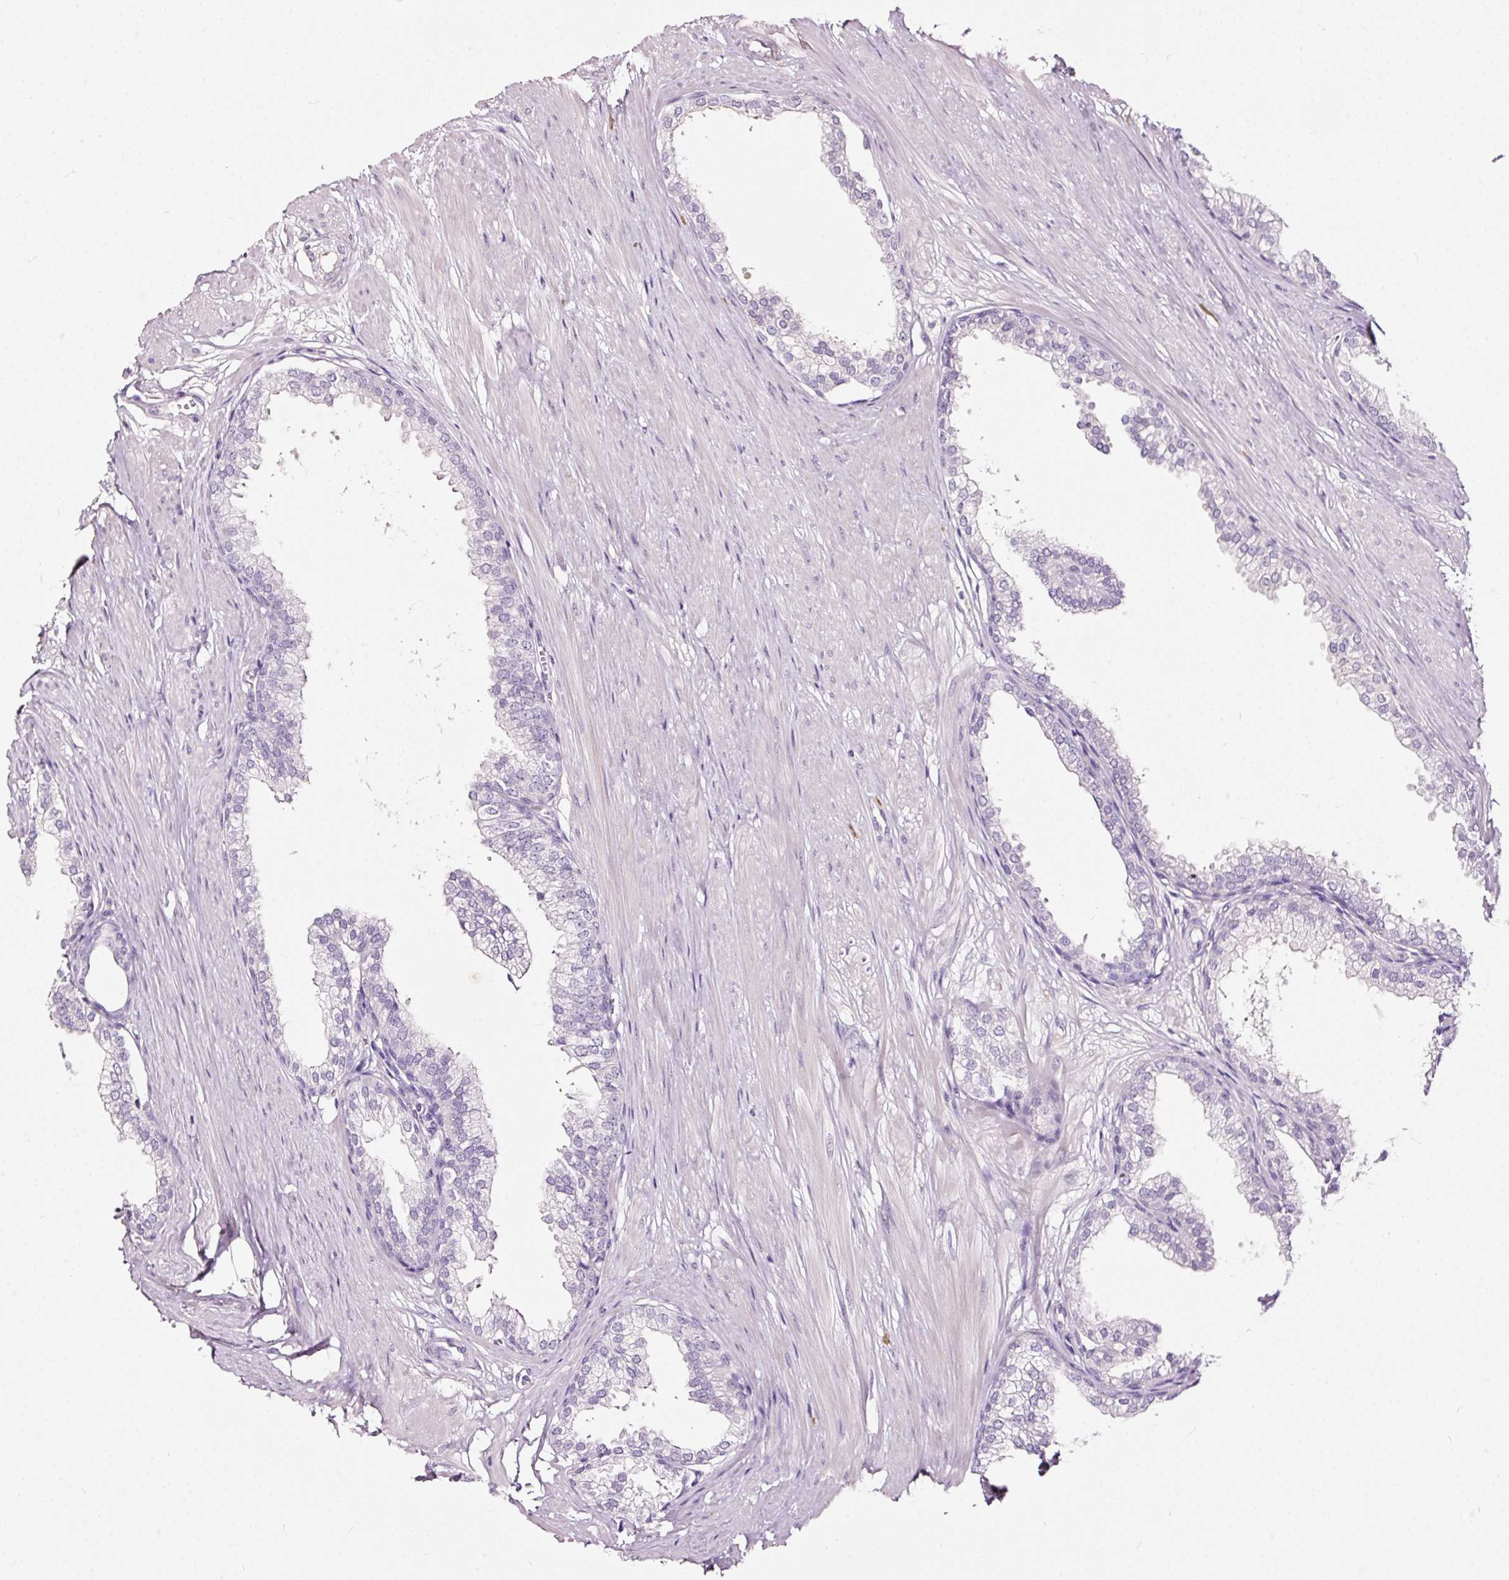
{"staining": {"intensity": "negative", "quantity": "none", "location": "none"}, "tissue": "prostate", "cell_type": "Glandular cells", "image_type": "normal", "snomed": [{"axis": "morphology", "description": "Normal tissue, NOS"}, {"axis": "topography", "description": "Prostate"}, {"axis": "topography", "description": "Peripheral nerve tissue"}], "caption": "DAB immunohistochemical staining of benign human prostate demonstrates no significant staining in glandular cells.", "gene": "LAMP3", "patient": {"sex": "male", "age": 55}}